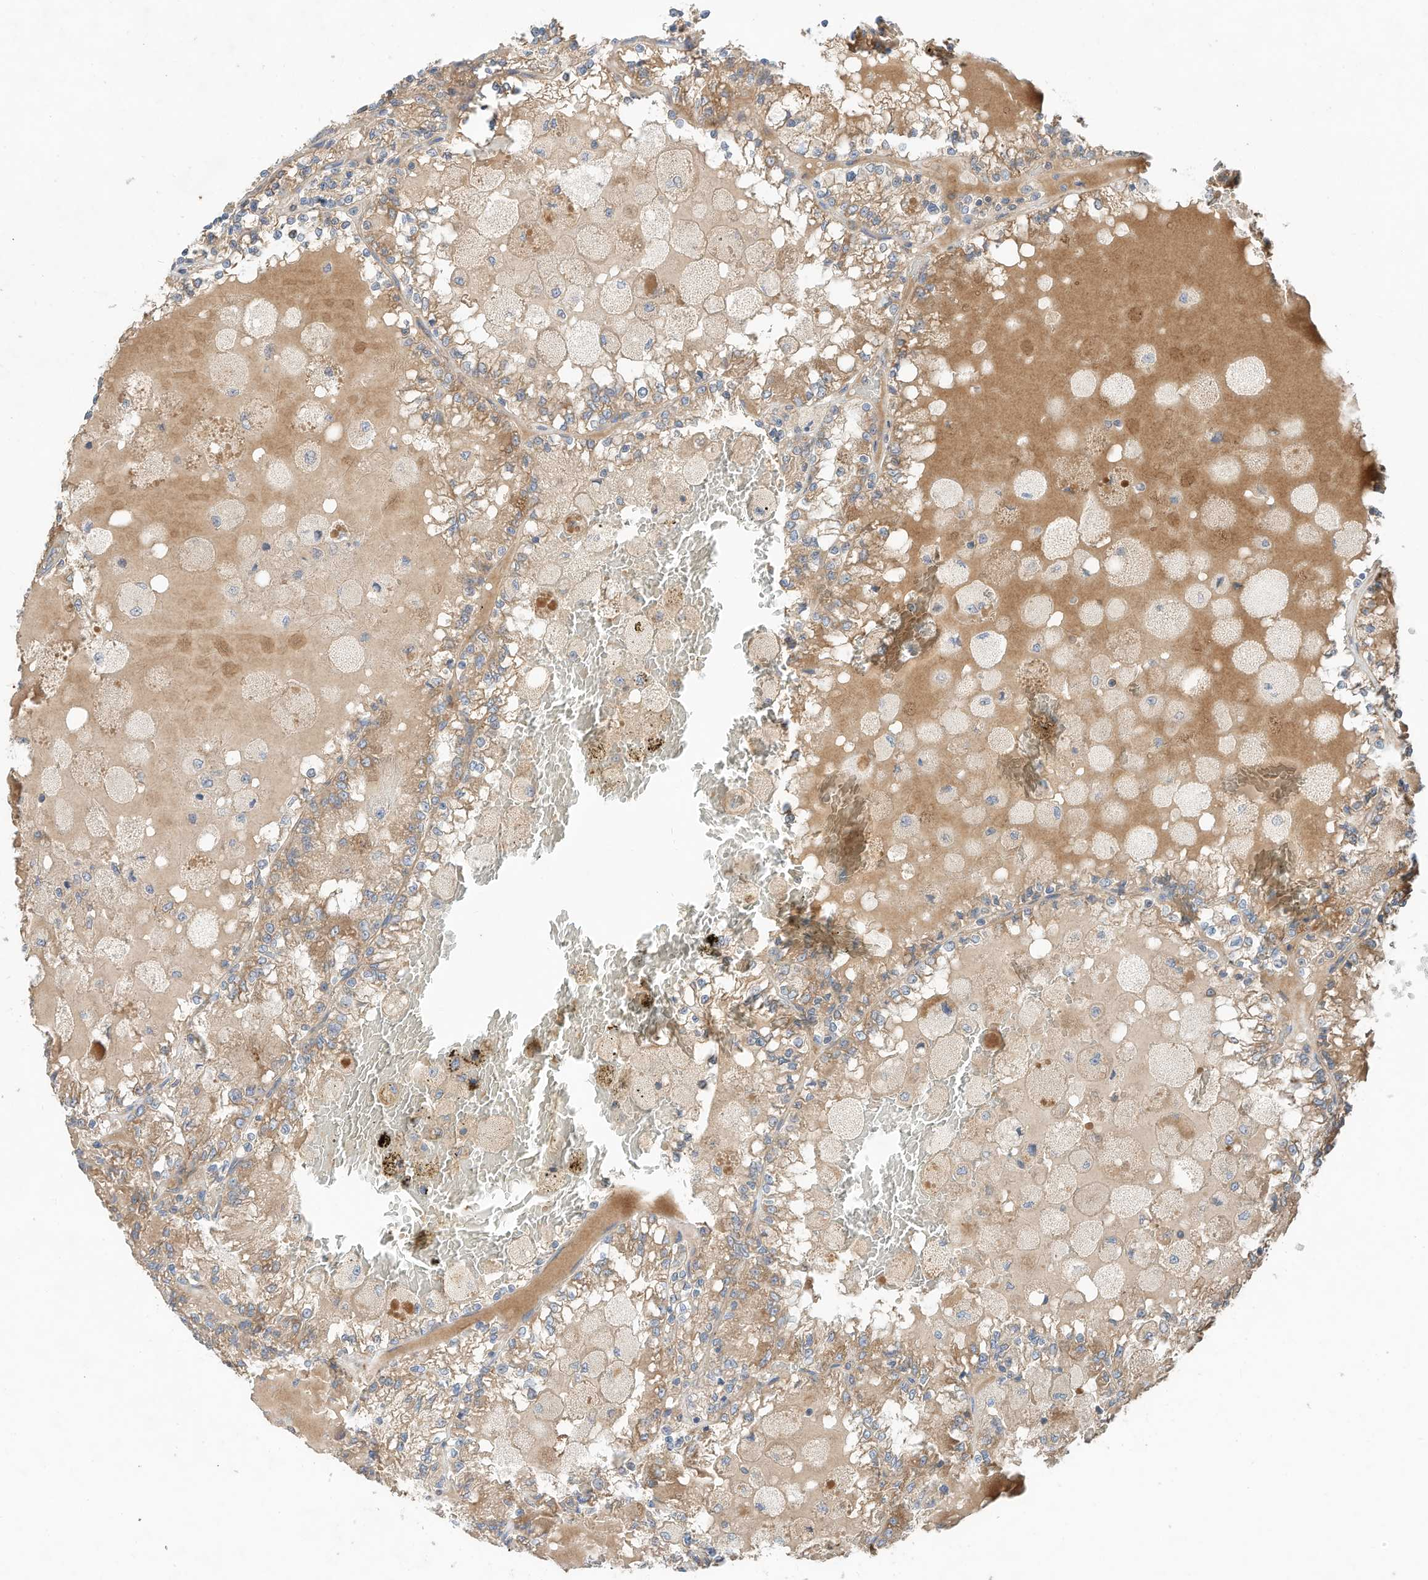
{"staining": {"intensity": "moderate", "quantity": ">75%", "location": "cytoplasmic/membranous"}, "tissue": "renal cancer", "cell_type": "Tumor cells", "image_type": "cancer", "snomed": [{"axis": "morphology", "description": "Adenocarcinoma, NOS"}, {"axis": "topography", "description": "Kidney"}], "caption": "Immunohistochemical staining of human renal cancer reveals medium levels of moderate cytoplasmic/membranous protein positivity in approximately >75% of tumor cells. The staining was performed using DAB (3,3'-diaminobenzidine) to visualize the protein expression in brown, while the nuclei were stained in blue with hematoxylin (Magnification: 20x).", "gene": "CPAMD8", "patient": {"sex": "female", "age": 56}}